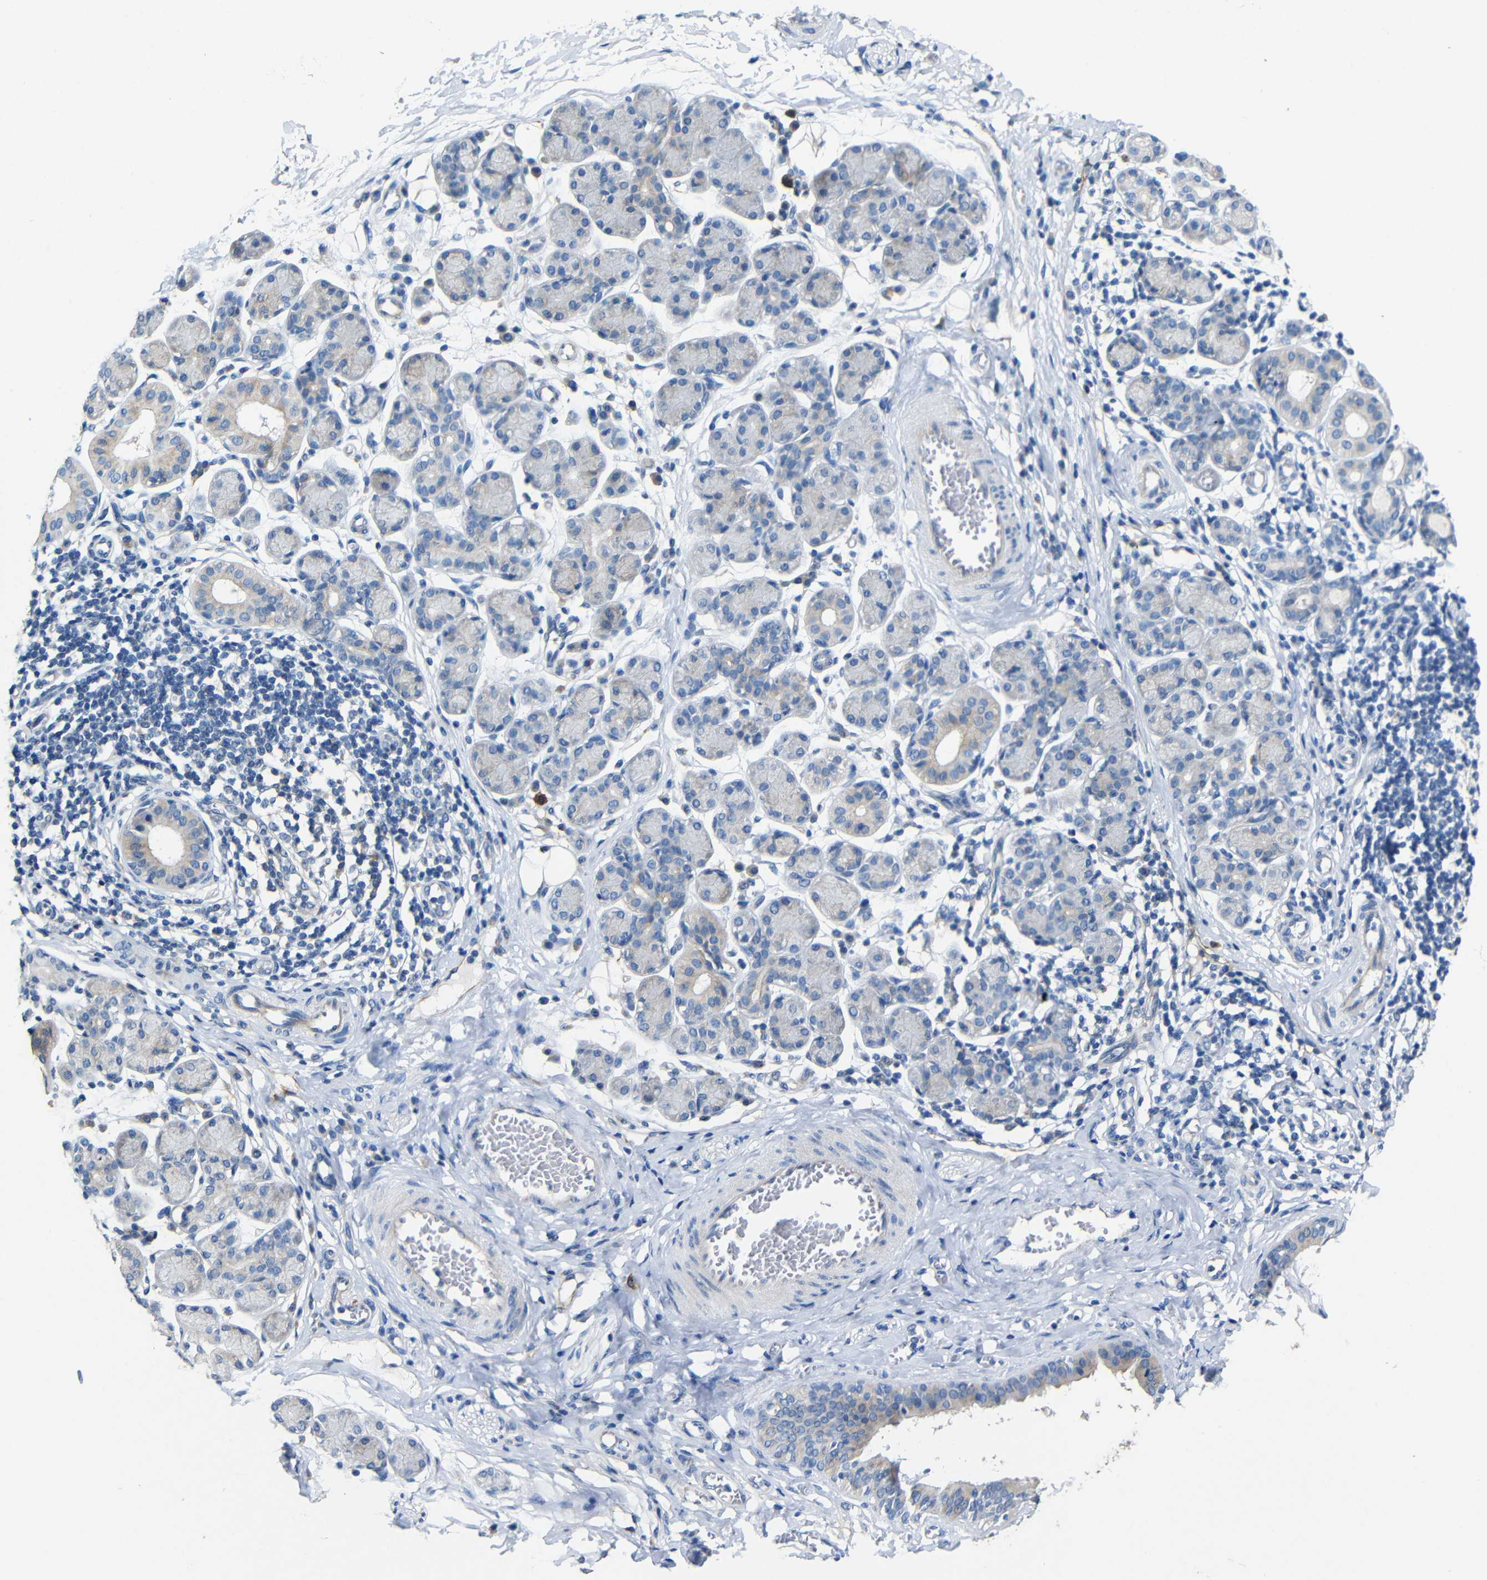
{"staining": {"intensity": "weak", "quantity": "<25%", "location": "cytoplasmic/membranous"}, "tissue": "salivary gland", "cell_type": "Glandular cells", "image_type": "normal", "snomed": [{"axis": "morphology", "description": "Normal tissue, NOS"}, {"axis": "morphology", "description": "Inflammation, NOS"}, {"axis": "topography", "description": "Lymph node"}, {"axis": "topography", "description": "Salivary gland"}], "caption": "Human salivary gland stained for a protein using immunohistochemistry shows no expression in glandular cells.", "gene": "ACKR2", "patient": {"sex": "male", "age": 3}}